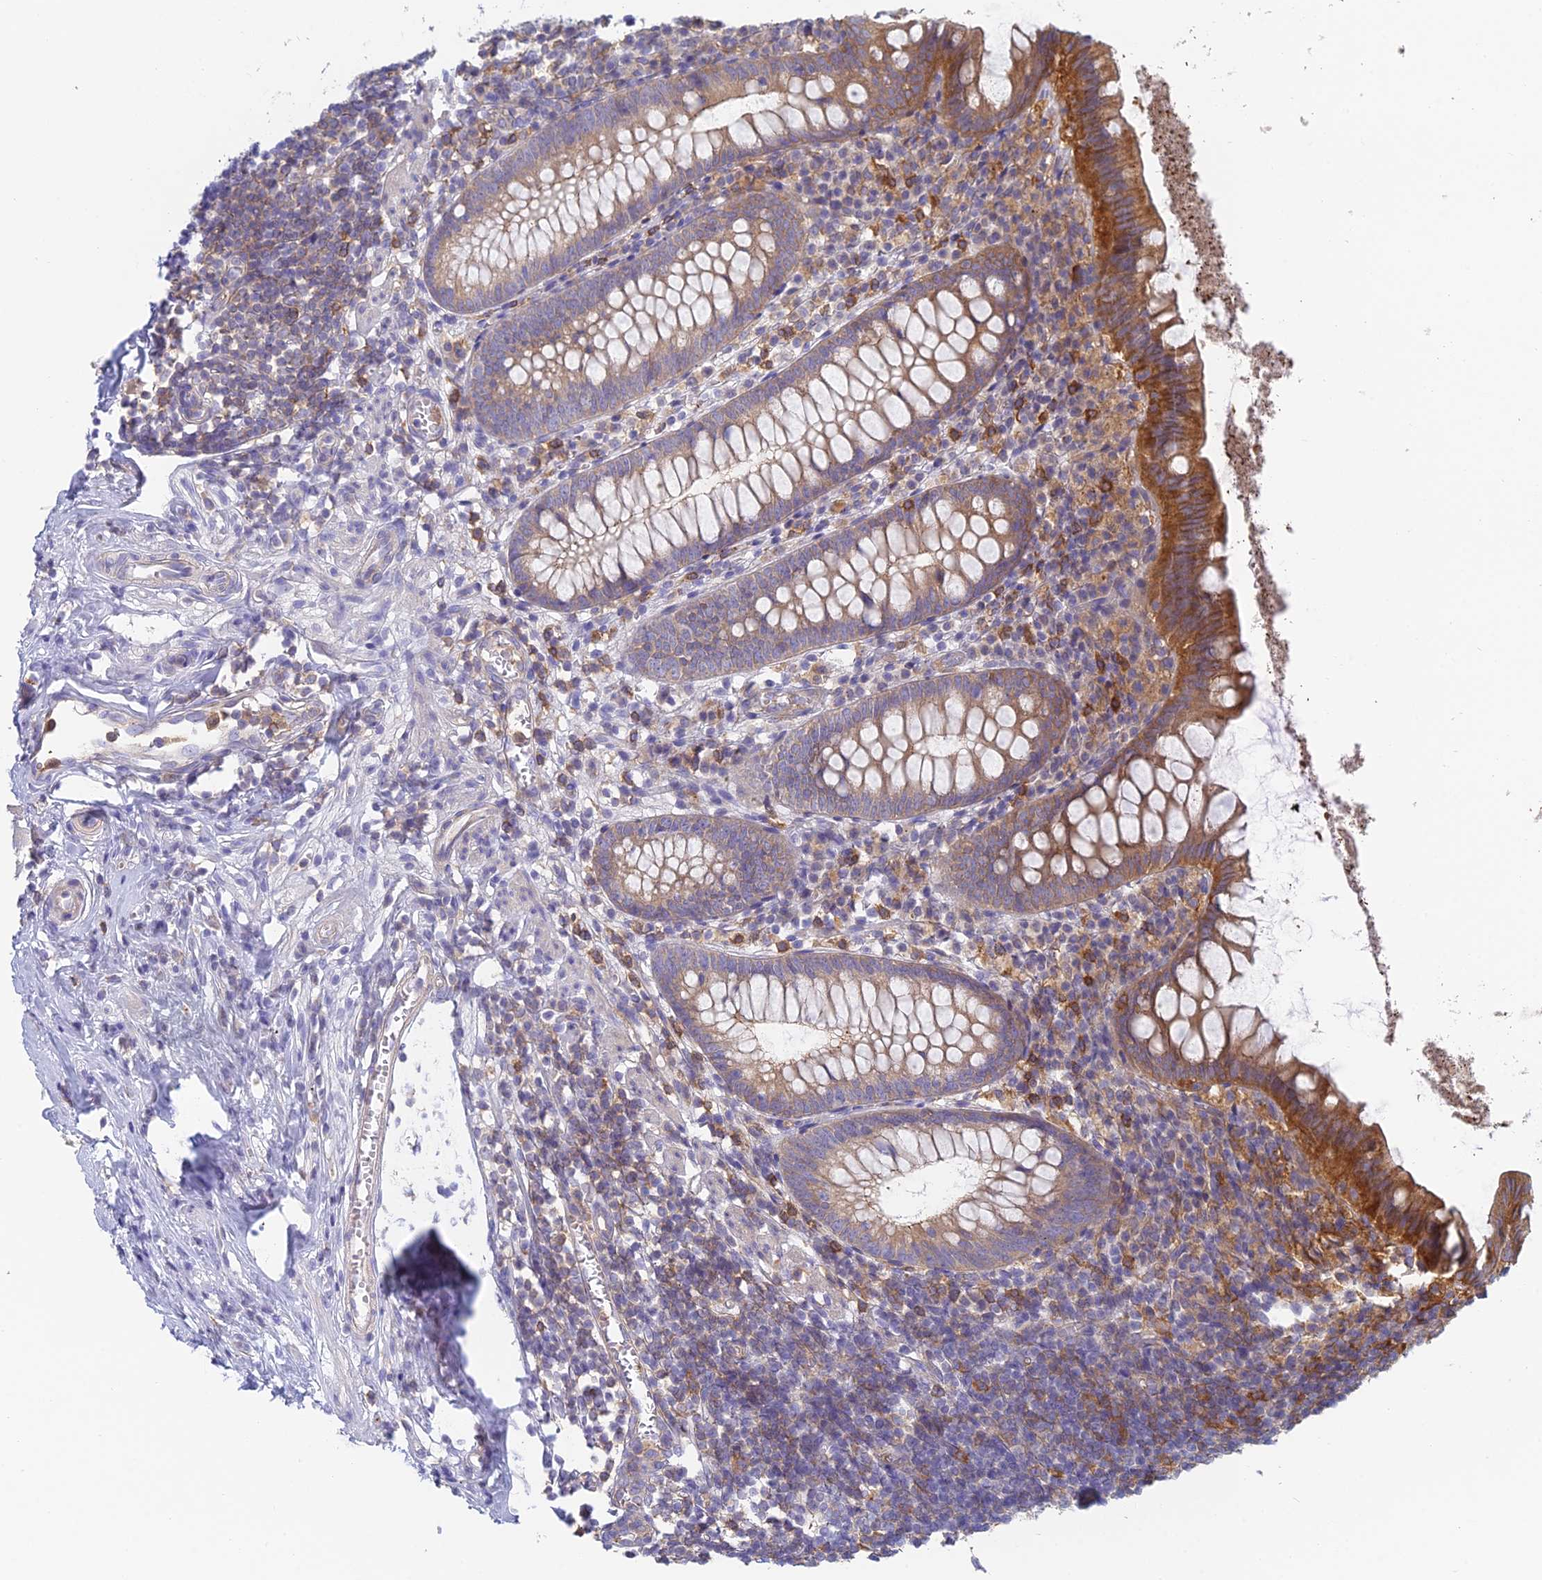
{"staining": {"intensity": "moderate", "quantity": ">75%", "location": "cytoplasmic/membranous"}, "tissue": "appendix", "cell_type": "Glandular cells", "image_type": "normal", "snomed": [{"axis": "morphology", "description": "Normal tissue, NOS"}, {"axis": "topography", "description": "Appendix"}], "caption": "Glandular cells demonstrate moderate cytoplasmic/membranous expression in about >75% of cells in benign appendix.", "gene": "STRN4", "patient": {"sex": "female", "age": 51}}